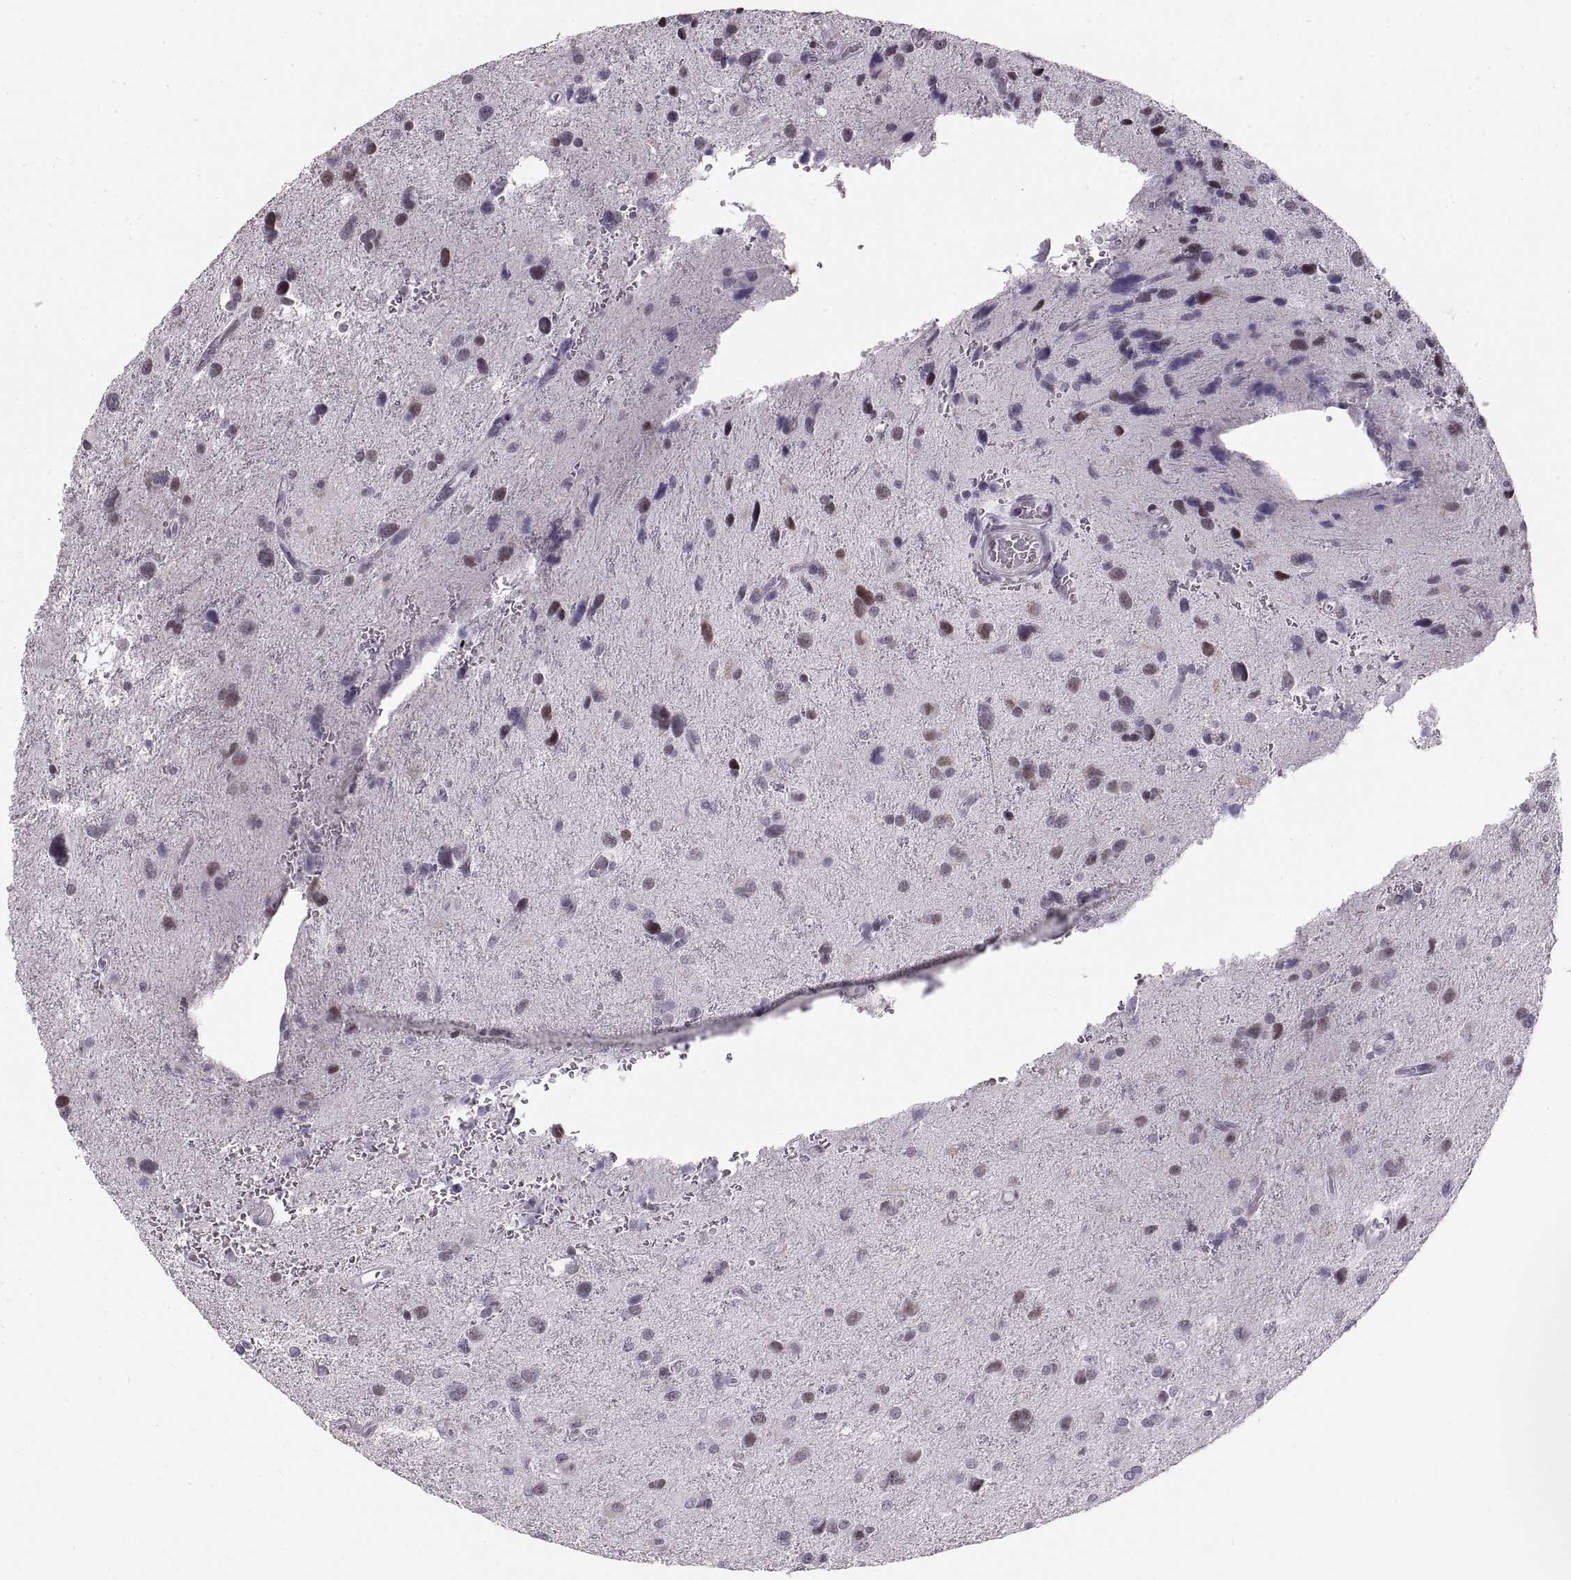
{"staining": {"intensity": "moderate", "quantity": "<25%", "location": "nuclear"}, "tissue": "glioma", "cell_type": "Tumor cells", "image_type": "cancer", "snomed": [{"axis": "morphology", "description": "Glioma, malignant, NOS"}, {"axis": "morphology", "description": "Glioma, malignant, High grade"}, {"axis": "topography", "description": "Brain"}], "caption": "Immunohistochemical staining of human glioma (malignant) exhibits low levels of moderate nuclear positivity in about <25% of tumor cells.", "gene": "NANOS3", "patient": {"sex": "female", "age": 71}}